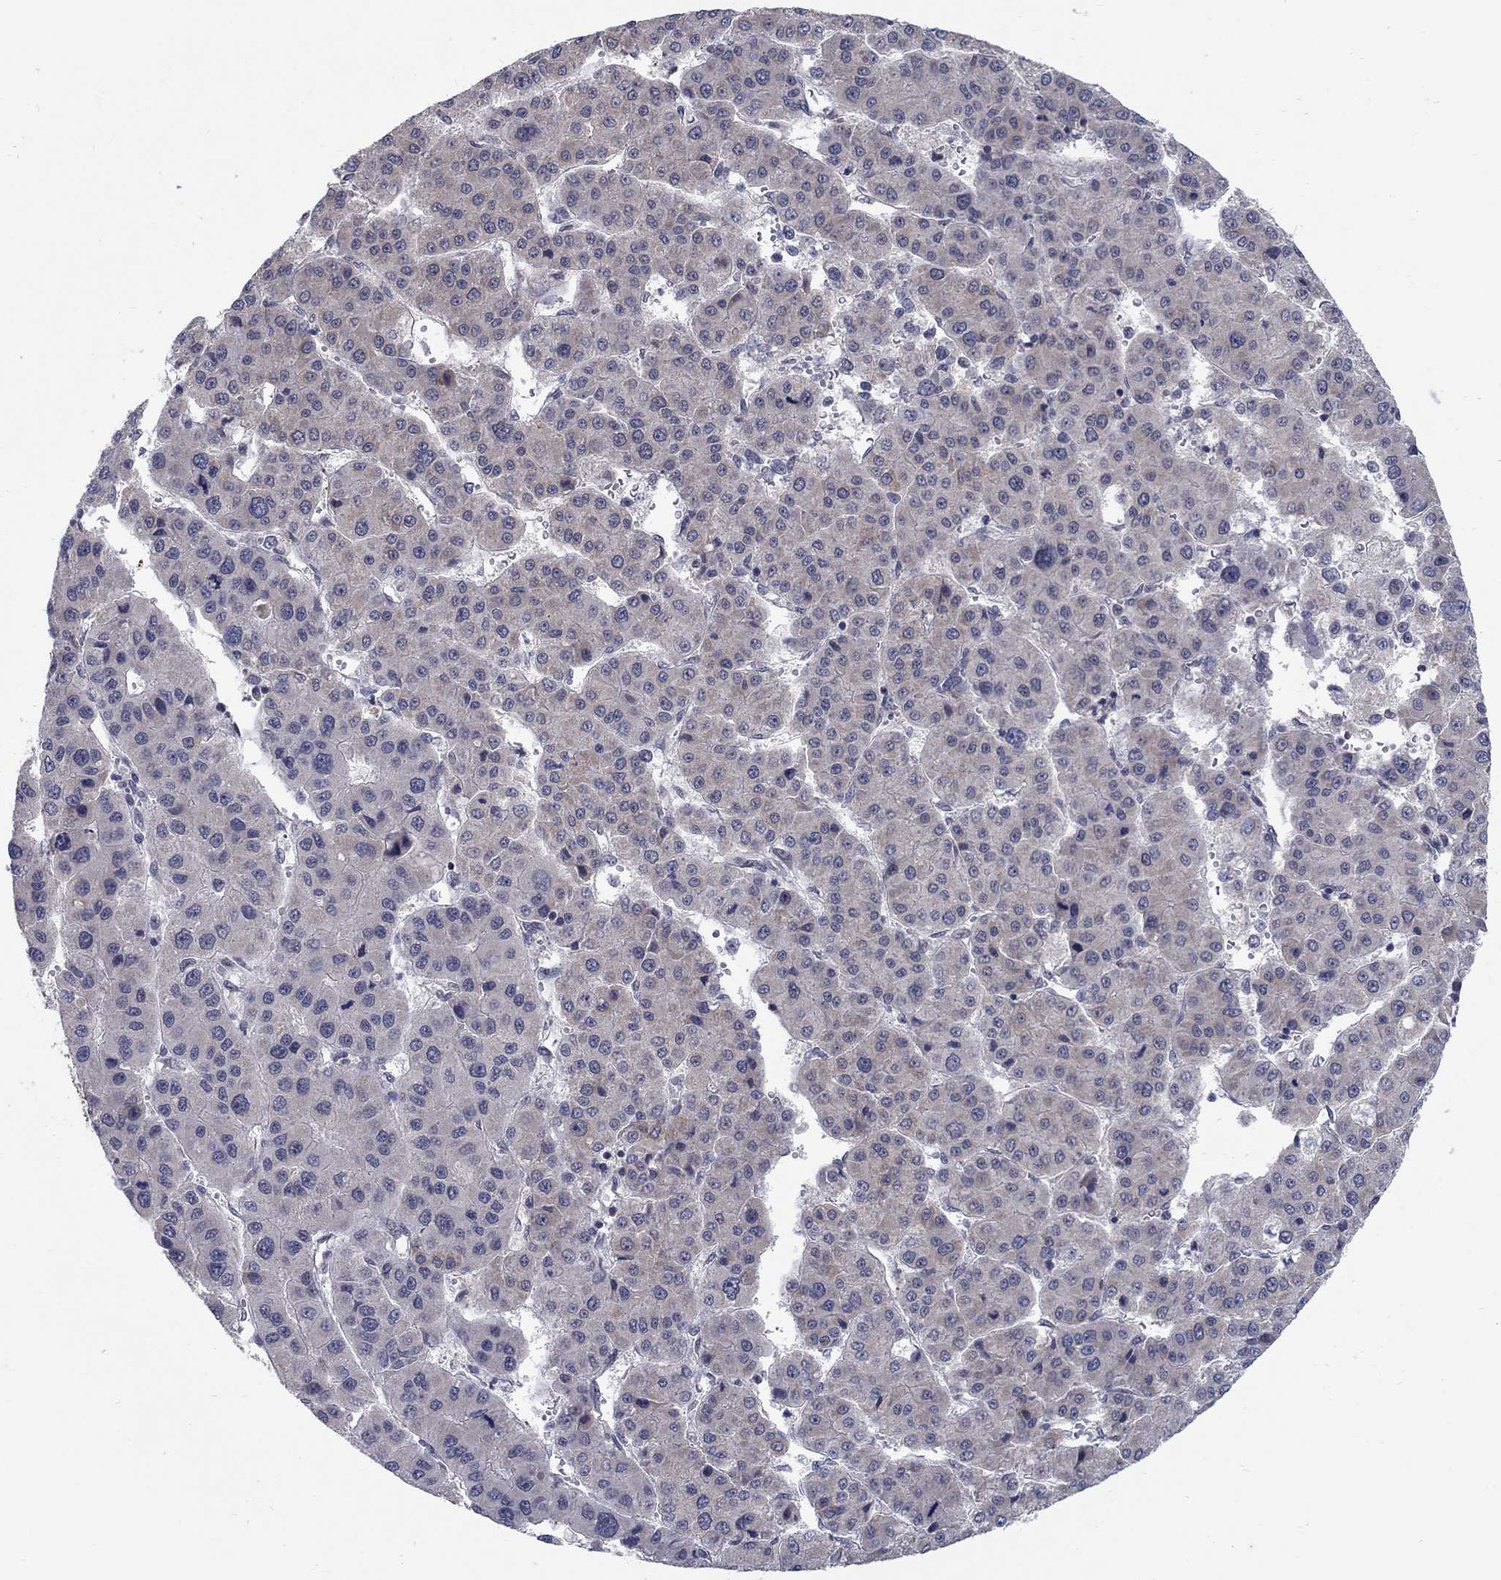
{"staining": {"intensity": "negative", "quantity": "none", "location": "none"}, "tissue": "liver cancer", "cell_type": "Tumor cells", "image_type": "cancer", "snomed": [{"axis": "morphology", "description": "Carcinoma, Hepatocellular, NOS"}, {"axis": "topography", "description": "Liver"}], "caption": "DAB (3,3'-diaminobenzidine) immunohistochemical staining of human hepatocellular carcinoma (liver) displays no significant positivity in tumor cells.", "gene": "GCFC2", "patient": {"sex": "male", "age": 73}}